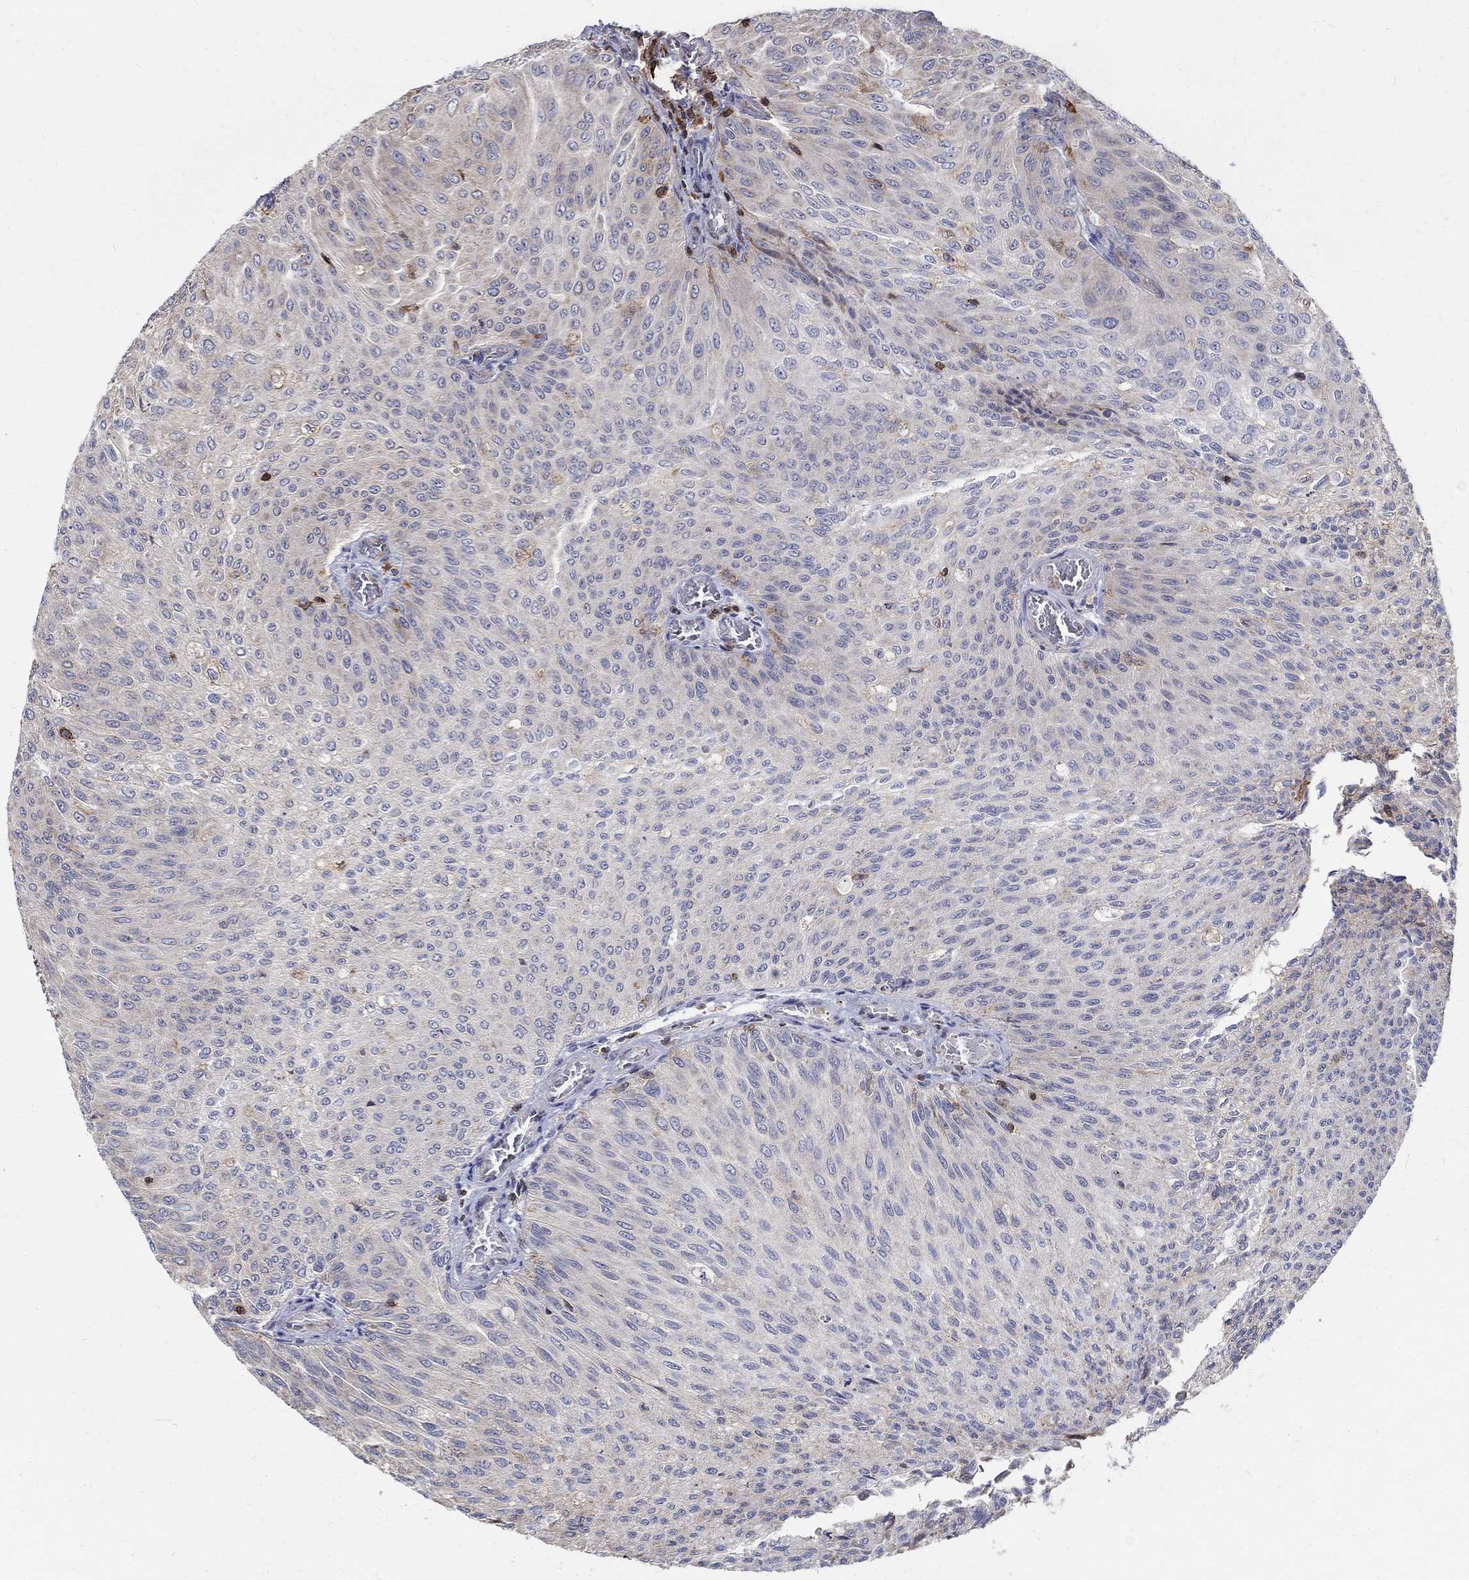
{"staining": {"intensity": "weak", "quantity": "25%-75%", "location": "cytoplasmic/membranous"}, "tissue": "urothelial cancer", "cell_type": "Tumor cells", "image_type": "cancer", "snomed": [{"axis": "morphology", "description": "Urothelial carcinoma, Low grade"}, {"axis": "topography", "description": "Ureter, NOS"}, {"axis": "topography", "description": "Urinary bladder"}], "caption": "Protein expression analysis of human low-grade urothelial carcinoma reveals weak cytoplasmic/membranous expression in about 25%-75% of tumor cells.", "gene": "AGAP2", "patient": {"sex": "male", "age": 78}}